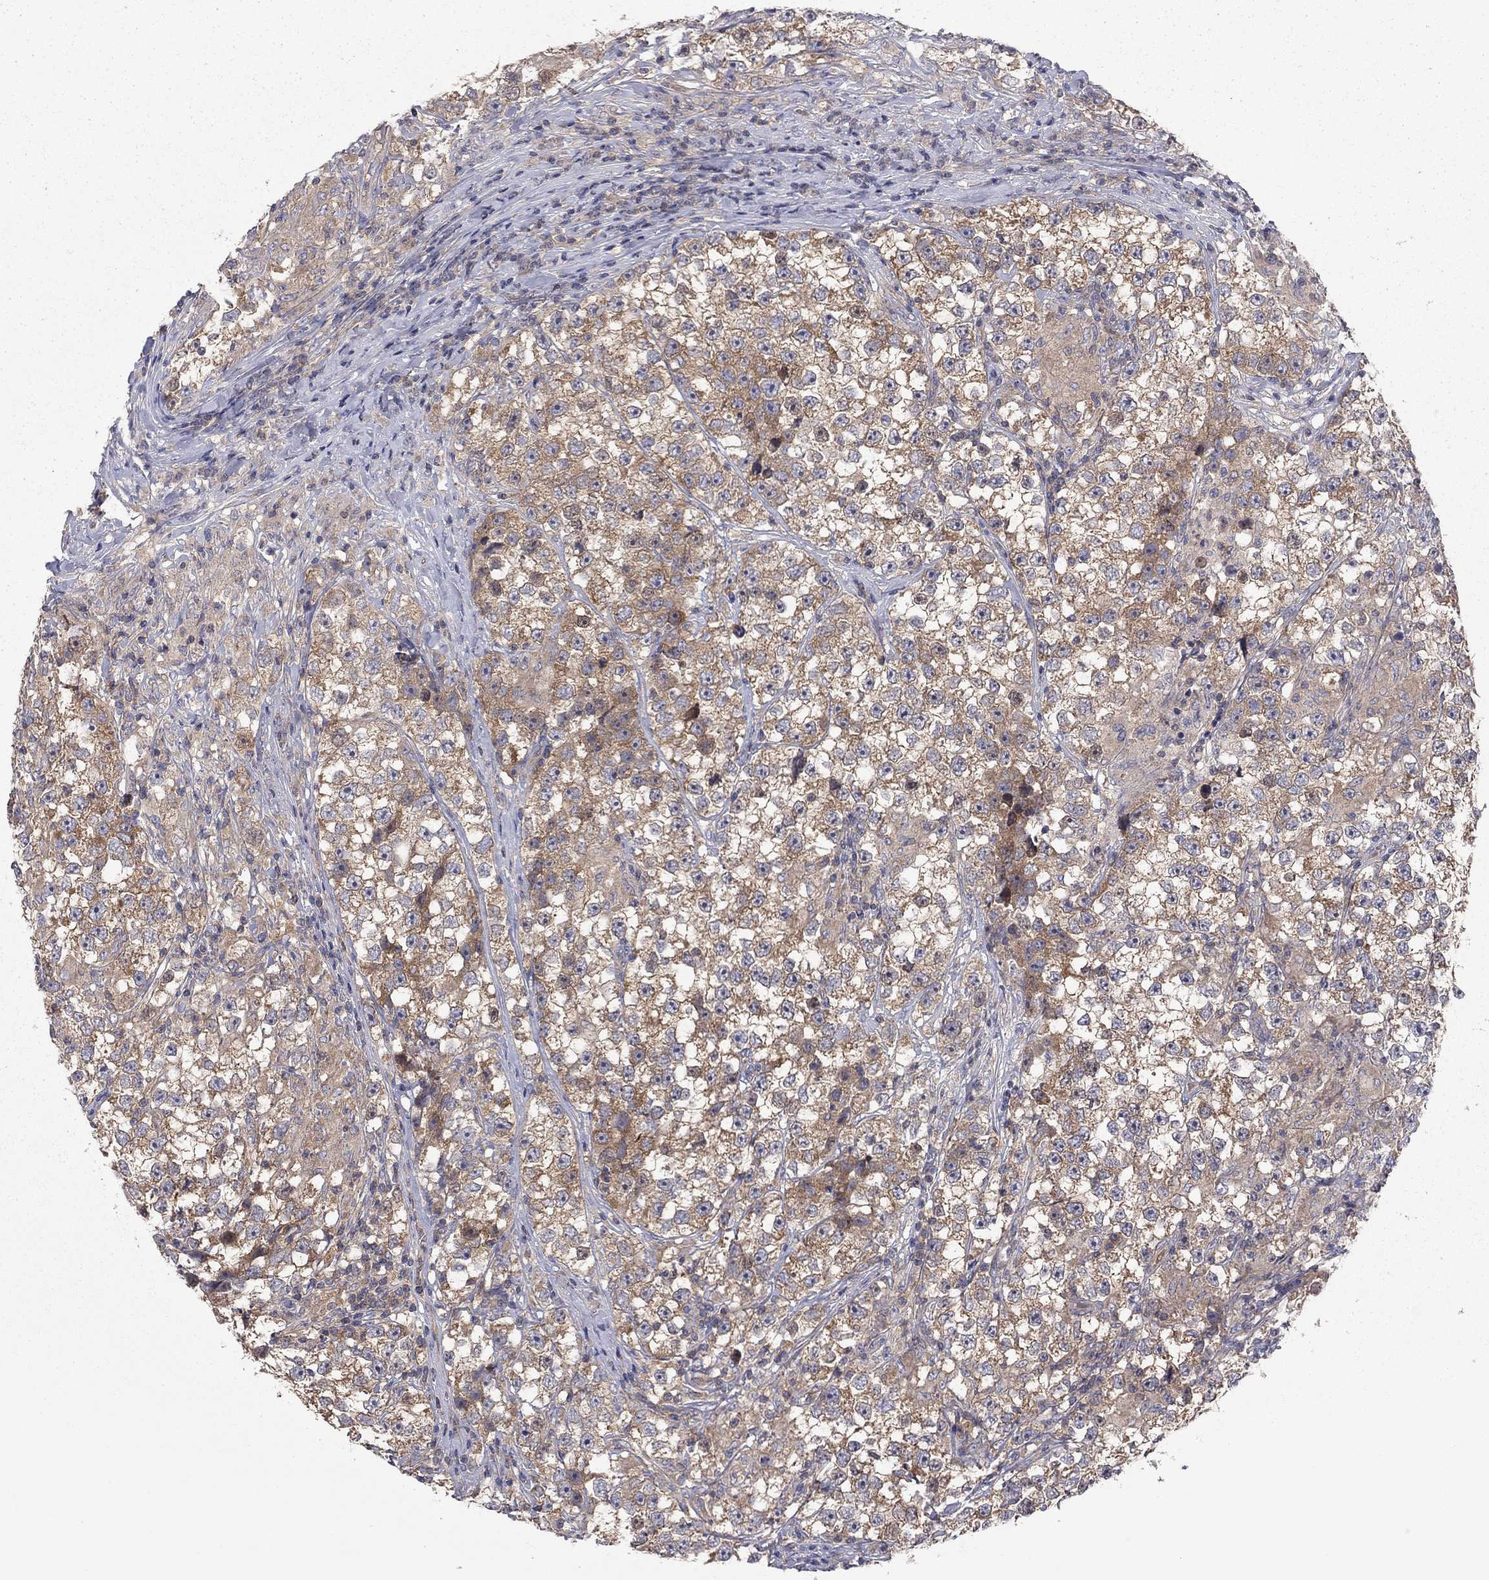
{"staining": {"intensity": "moderate", "quantity": ">75%", "location": "cytoplasmic/membranous"}, "tissue": "testis cancer", "cell_type": "Tumor cells", "image_type": "cancer", "snomed": [{"axis": "morphology", "description": "Seminoma, NOS"}, {"axis": "topography", "description": "Testis"}], "caption": "Immunohistochemistry (IHC) (DAB) staining of human testis seminoma demonstrates moderate cytoplasmic/membranous protein expression in approximately >75% of tumor cells.", "gene": "RNF123", "patient": {"sex": "male", "age": 46}}